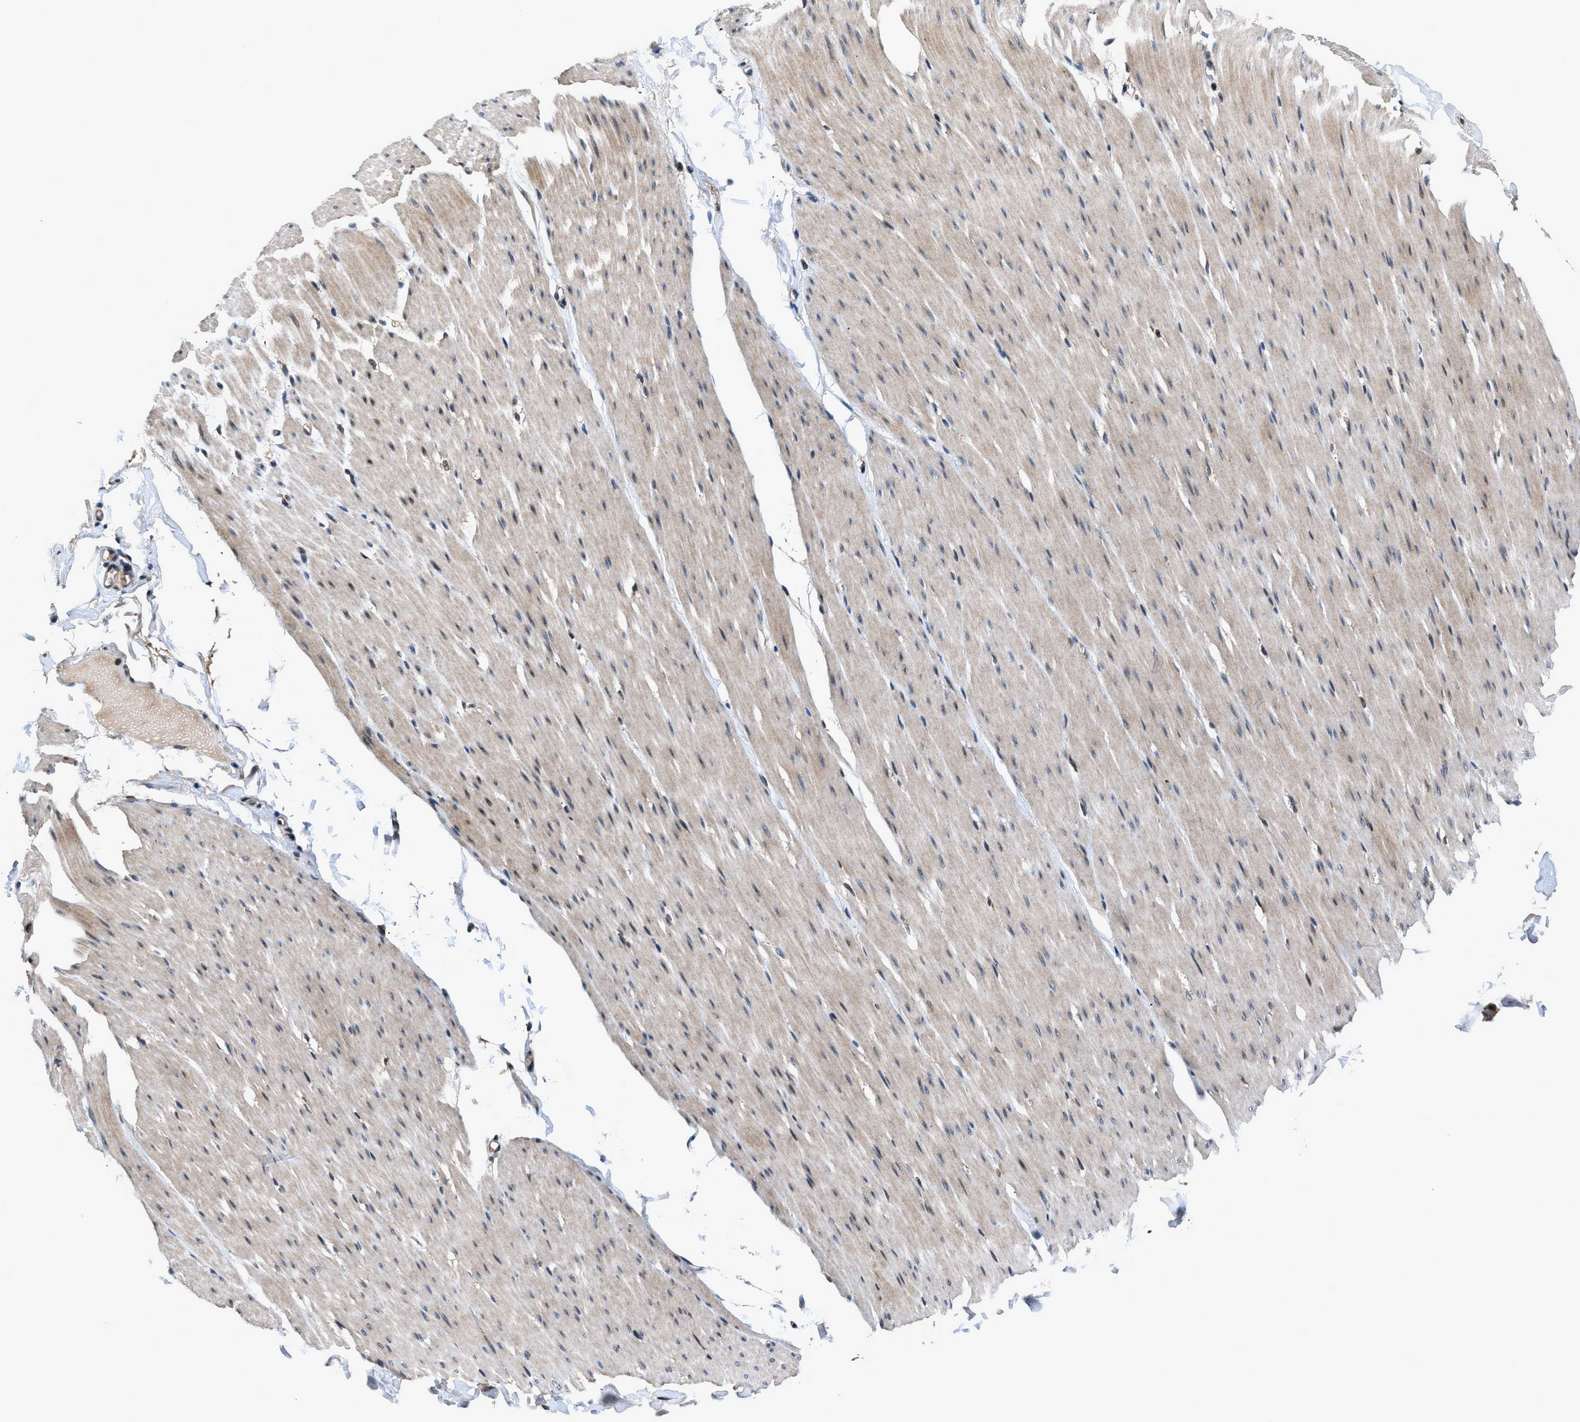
{"staining": {"intensity": "weak", "quantity": "<25%", "location": "cytoplasmic/membranous"}, "tissue": "smooth muscle", "cell_type": "Smooth muscle cells", "image_type": "normal", "snomed": [{"axis": "morphology", "description": "Normal tissue, NOS"}, {"axis": "topography", "description": "Smooth muscle"}, {"axis": "topography", "description": "Colon"}], "caption": "Smooth muscle cells show no significant staining in unremarkable smooth muscle. The staining is performed using DAB brown chromogen with nuclei counter-stained in using hematoxylin.", "gene": "TNRC18", "patient": {"sex": "male", "age": 67}}